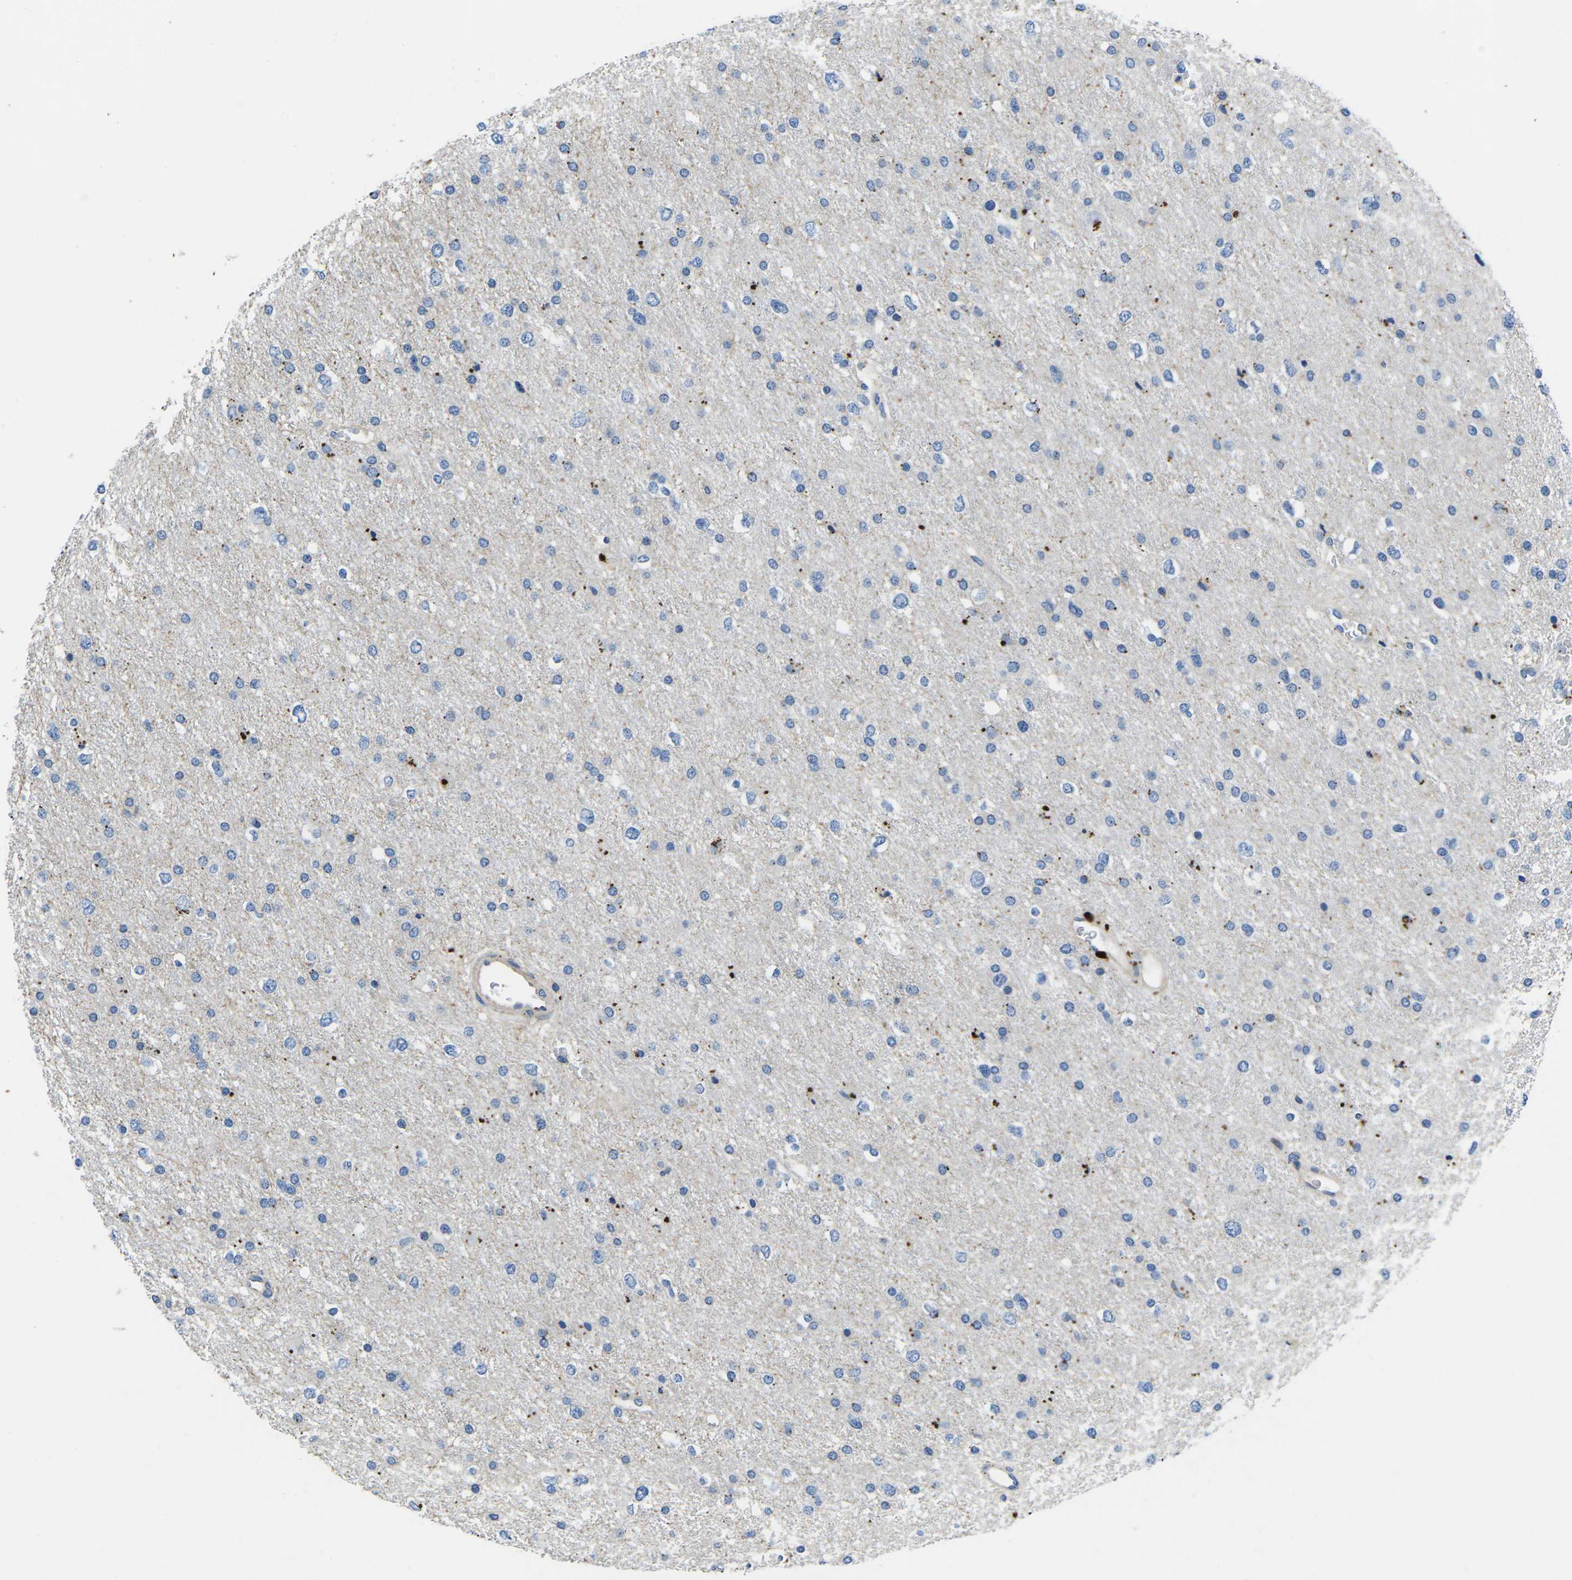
{"staining": {"intensity": "negative", "quantity": "none", "location": "none"}, "tissue": "glioma", "cell_type": "Tumor cells", "image_type": "cancer", "snomed": [{"axis": "morphology", "description": "Glioma, malignant, Low grade"}, {"axis": "topography", "description": "Brain"}], "caption": "Protein analysis of glioma displays no significant expression in tumor cells. The staining was performed using DAB (3,3'-diaminobenzidine) to visualize the protein expression in brown, while the nuclei were stained in blue with hematoxylin (Magnification: 20x).", "gene": "PDCD6IP", "patient": {"sex": "female", "age": 37}}